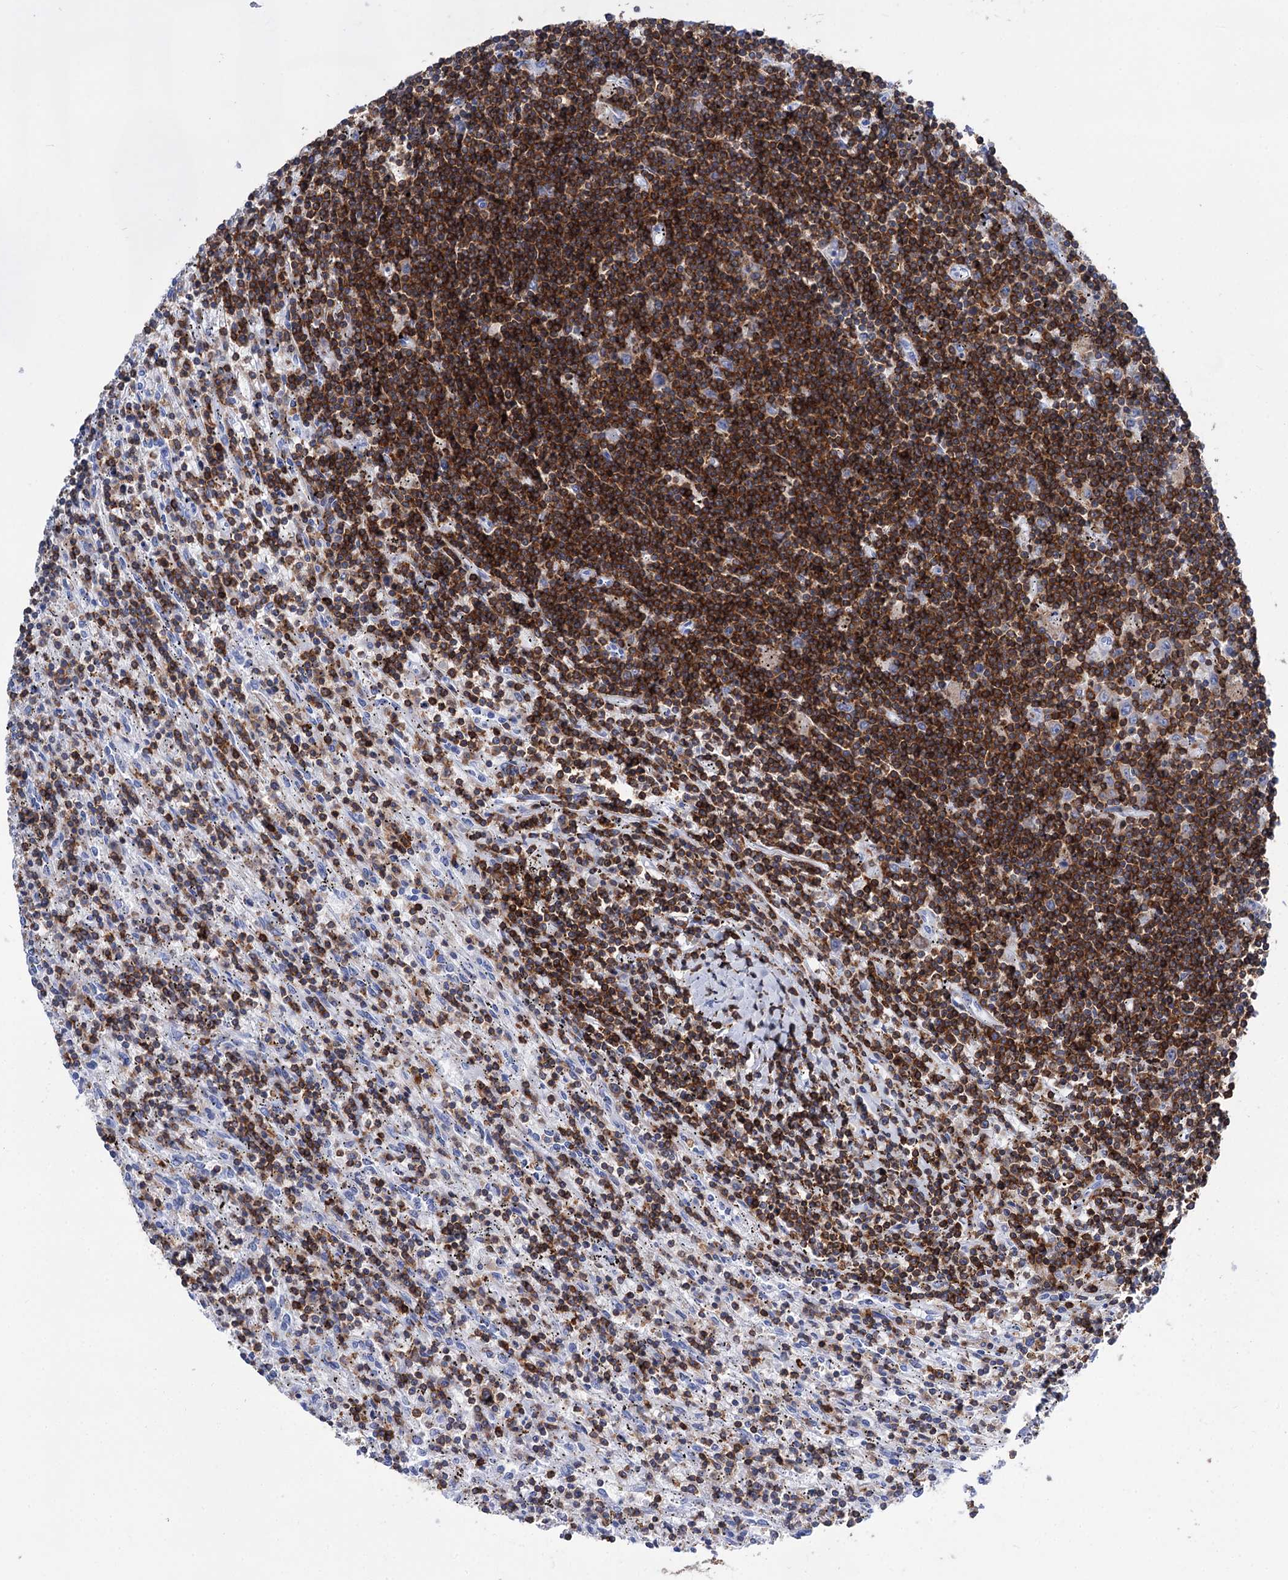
{"staining": {"intensity": "strong", "quantity": ">75%", "location": "cytoplasmic/membranous"}, "tissue": "lymphoma", "cell_type": "Tumor cells", "image_type": "cancer", "snomed": [{"axis": "morphology", "description": "Malignant lymphoma, non-Hodgkin's type, Low grade"}, {"axis": "topography", "description": "Spleen"}], "caption": "Immunohistochemistry of lymphoma shows high levels of strong cytoplasmic/membranous expression in approximately >75% of tumor cells. The protein of interest is stained brown, and the nuclei are stained in blue (DAB IHC with brightfield microscopy, high magnification).", "gene": "DEF6", "patient": {"sex": "male", "age": 76}}